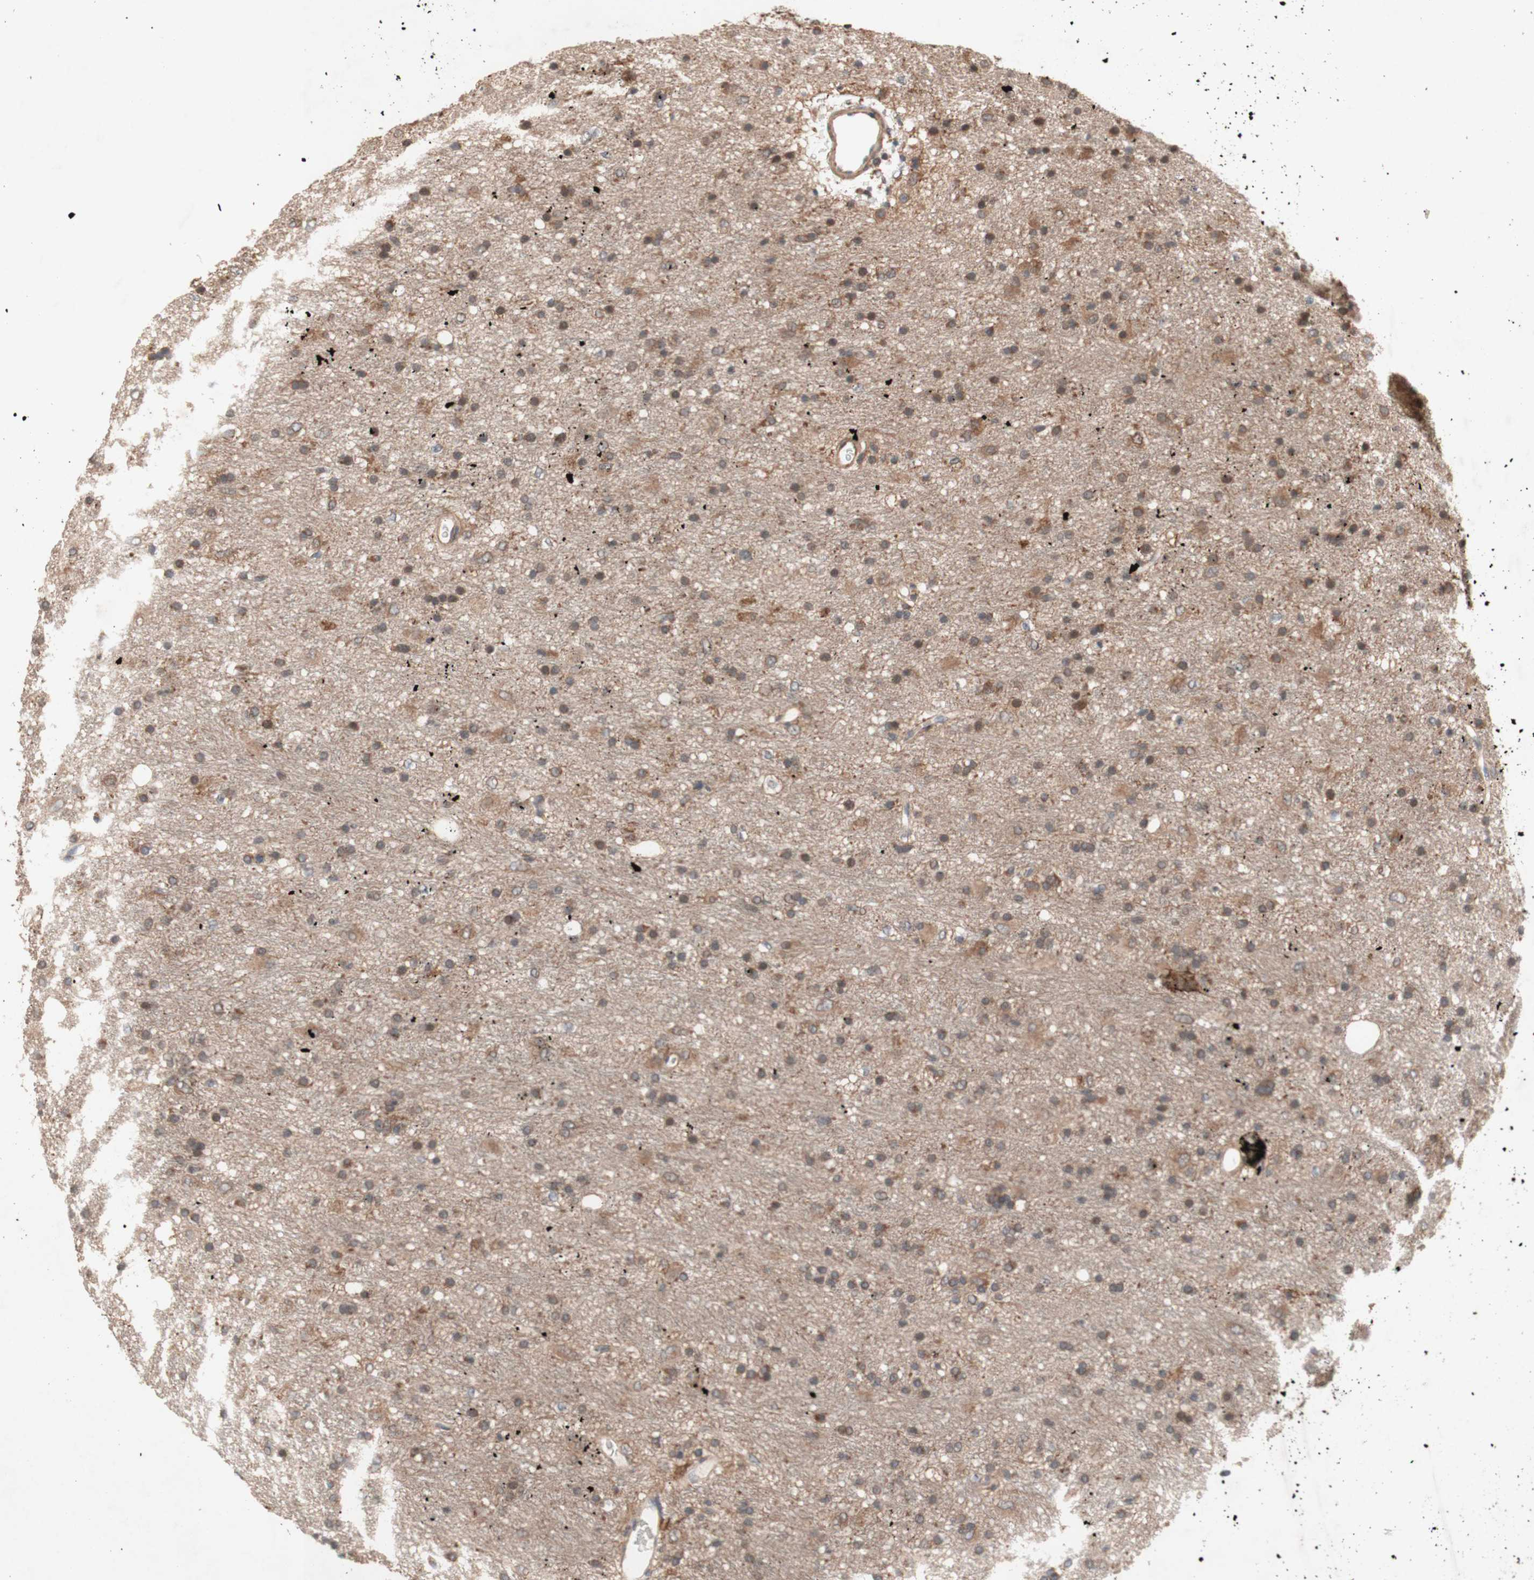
{"staining": {"intensity": "moderate", "quantity": ">75%", "location": "cytoplasmic/membranous"}, "tissue": "glioma", "cell_type": "Tumor cells", "image_type": "cancer", "snomed": [{"axis": "morphology", "description": "Glioma, malignant, Low grade"}, {"axis": "topography", "description": "Brain"}], "caption": "Immunohistochemical staining of human low-grade glioma (malignant) displays medium levels of moderate cytoplasmic/membranous protein staining in approximately >75% of tumor cells. (DAB IHC with brightfield microscopy, high magnification).", "gene": "DDOST", "patient": {"sex": "male", "age": 77}}